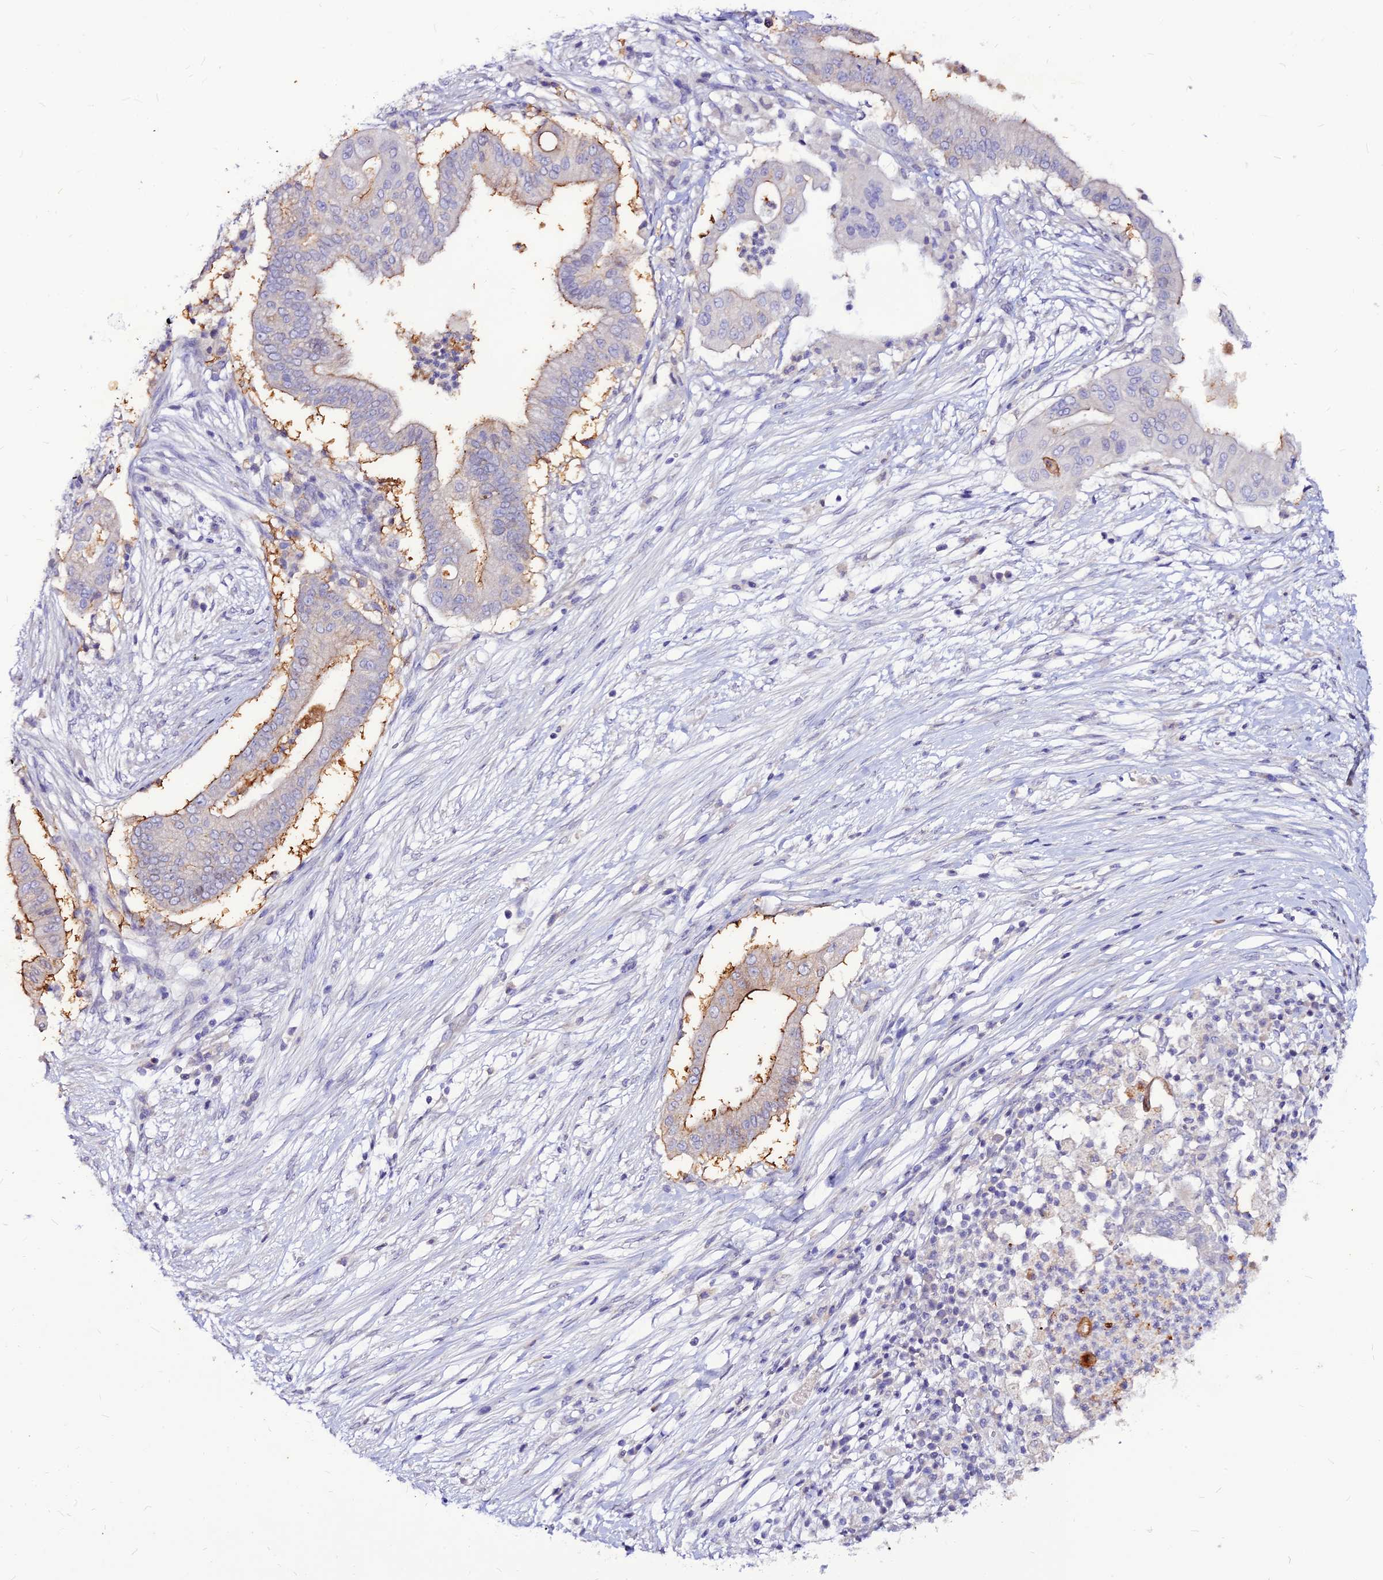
{"staining": {"intensity": "moderate", "quantity": "25%-75%", "location": "cytoplasmic/membranous"}, "tissue": "pancreatic cancer", "cell_type": "Tumor cells", "image_type": "cancer", "snomed": [{"axis": "morphology", "description": "Adenocarcinoma, NOS"}, {"axis": "topography", "description": "Pancreas"}], "caption": "A high-resolution image shows immunohistochemistry staining of adenocarcinoma (pancreatic), which demonstrates moderate cytoplasmic/membranous positivity in about 25%-75% of tumor cells.", "gene": "CZIB", "patient": {"sex": "male", "age": 68}}